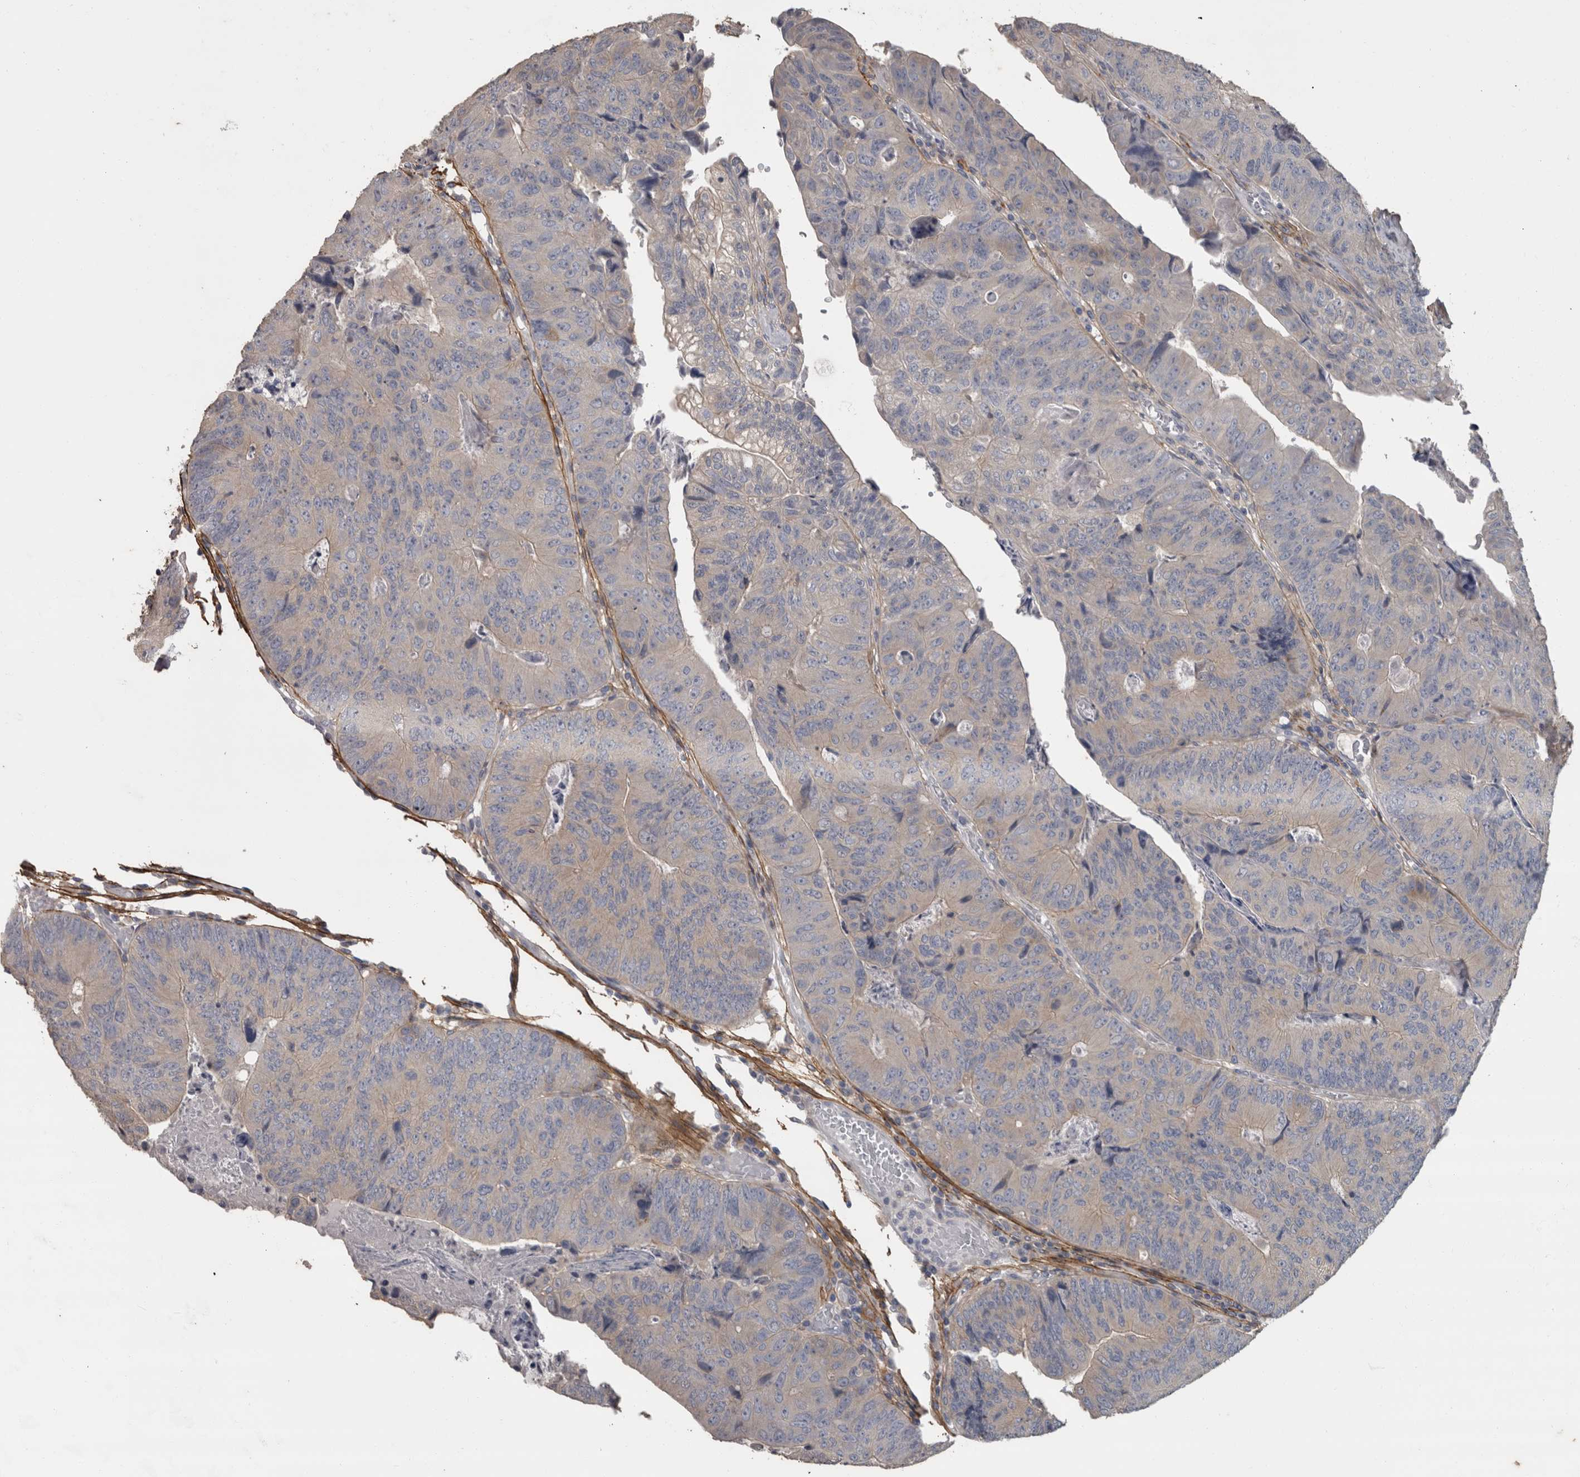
{"staining": {"intensity": "negative", "quantity": "none", "location": "none"}, "tissue": "colorectal cancer", "cell_type": "Tumor cells", "image_type": "cancer", "snomed": [{"axis": "morphology", "description": "Adenocarcinoma, NOS"}, {"axis": "topography", "description": "Colon"}], "caption": "Colorectal adenocarcinoma stained for a protein using immunohistochemistry demonstrates no expression tumor cells.", "gene": "EFEMP2", "patient": {"sex": "female", "age": 67}}